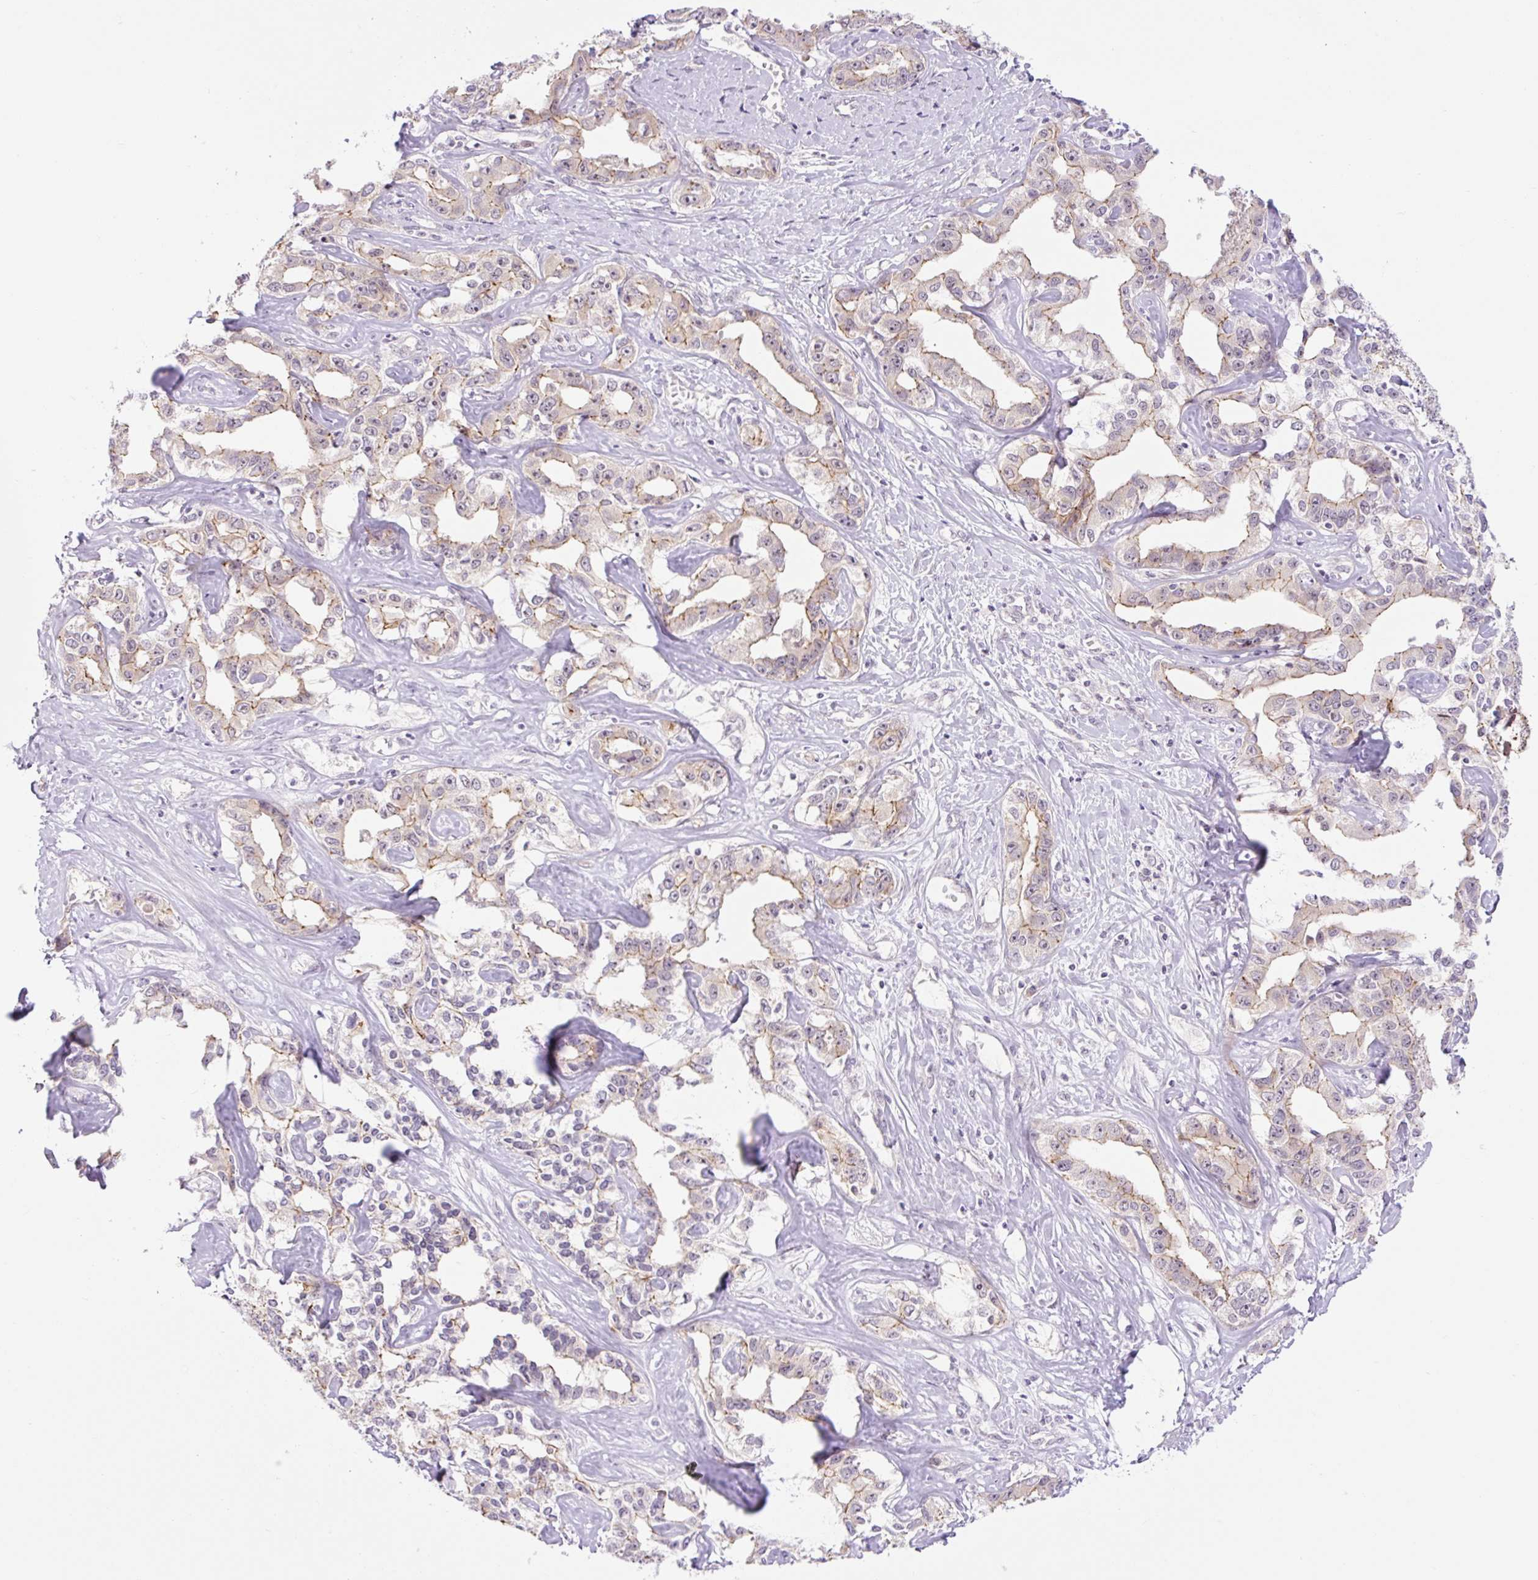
{"staining": {"intensity": "moderate", "quantity": "25%-75%", "location": "cytoplasmic/membranous"}, "tissue": "liver cancer", "cell_type": "Tumor cells", "image_type": "cancer", "snomed": [{"axis": "morphology", "description": "Cholangiocarcinoma"}, {"axis": "topography", "description": "Liver"}], "caption": "A photomicrograph of liver cholangiocarcinoma stained for a protein demonstrates moderate cytoplasmic/membranous brown staining in tumor cells. The staining is performed using DAB (3,3'-diaminobenzidine) brown chromogen to label protein expression. The nuclei are counter-stained blue using hematoxylin.", "gene": "ICE1", "patient": {"sex": "male", "age": 59}}